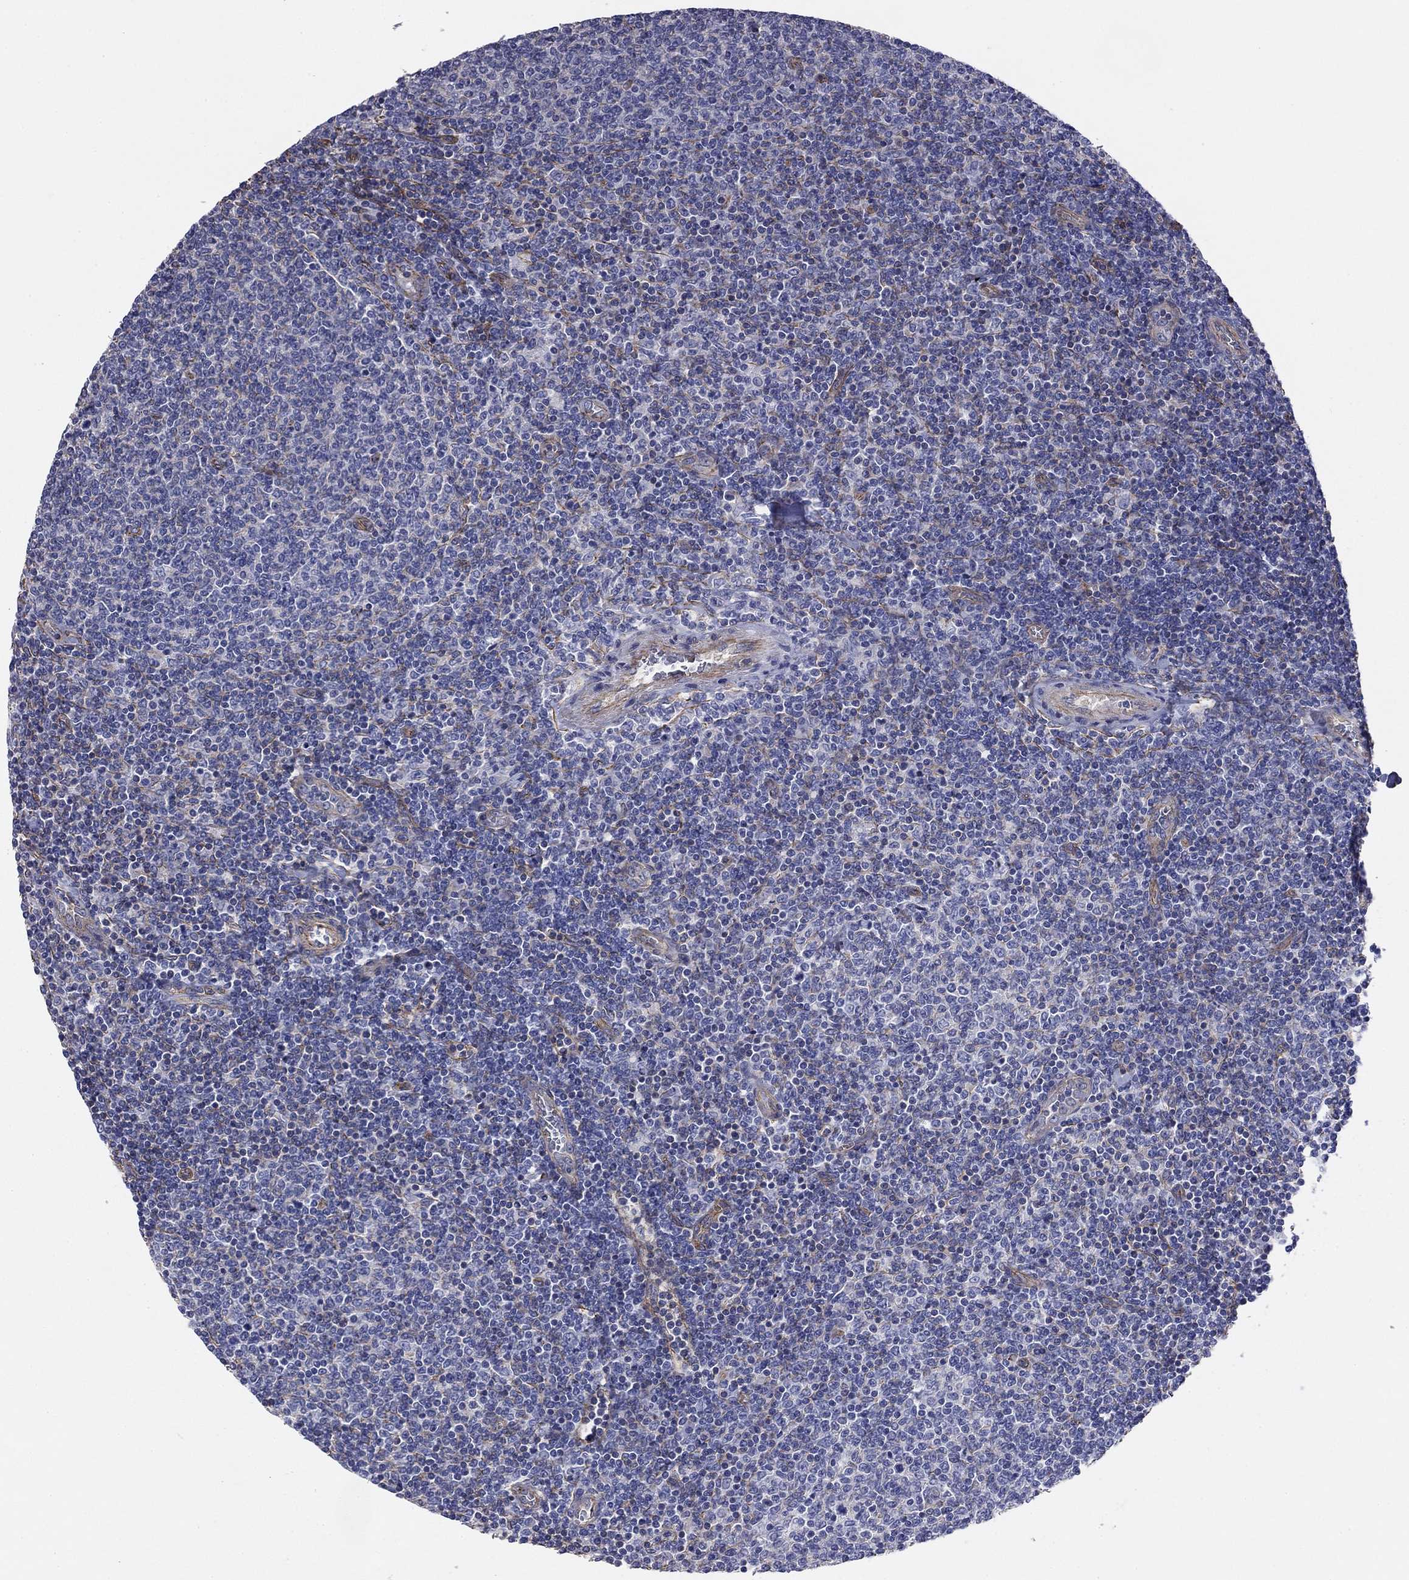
{"staining": {"intensity": "negative", "quantity": "none", "location": "none"}, "tissue": "lymphoma", "cell_type": "Tumor cells", "image_type": "cancer", "snomed": [{"axis": "morphology", "description": "Malignant lymphoma, non-Hodgkin's type, Low grade"}, {"axis": "topography", "description": "Lymph node"}], "caption": "Tumor cells show no significant staining in low-grade malignant lymphoma, non-Hodgkin's type.", "gene": "TCHH", "patient": {"sex": "male", "age": 52}}